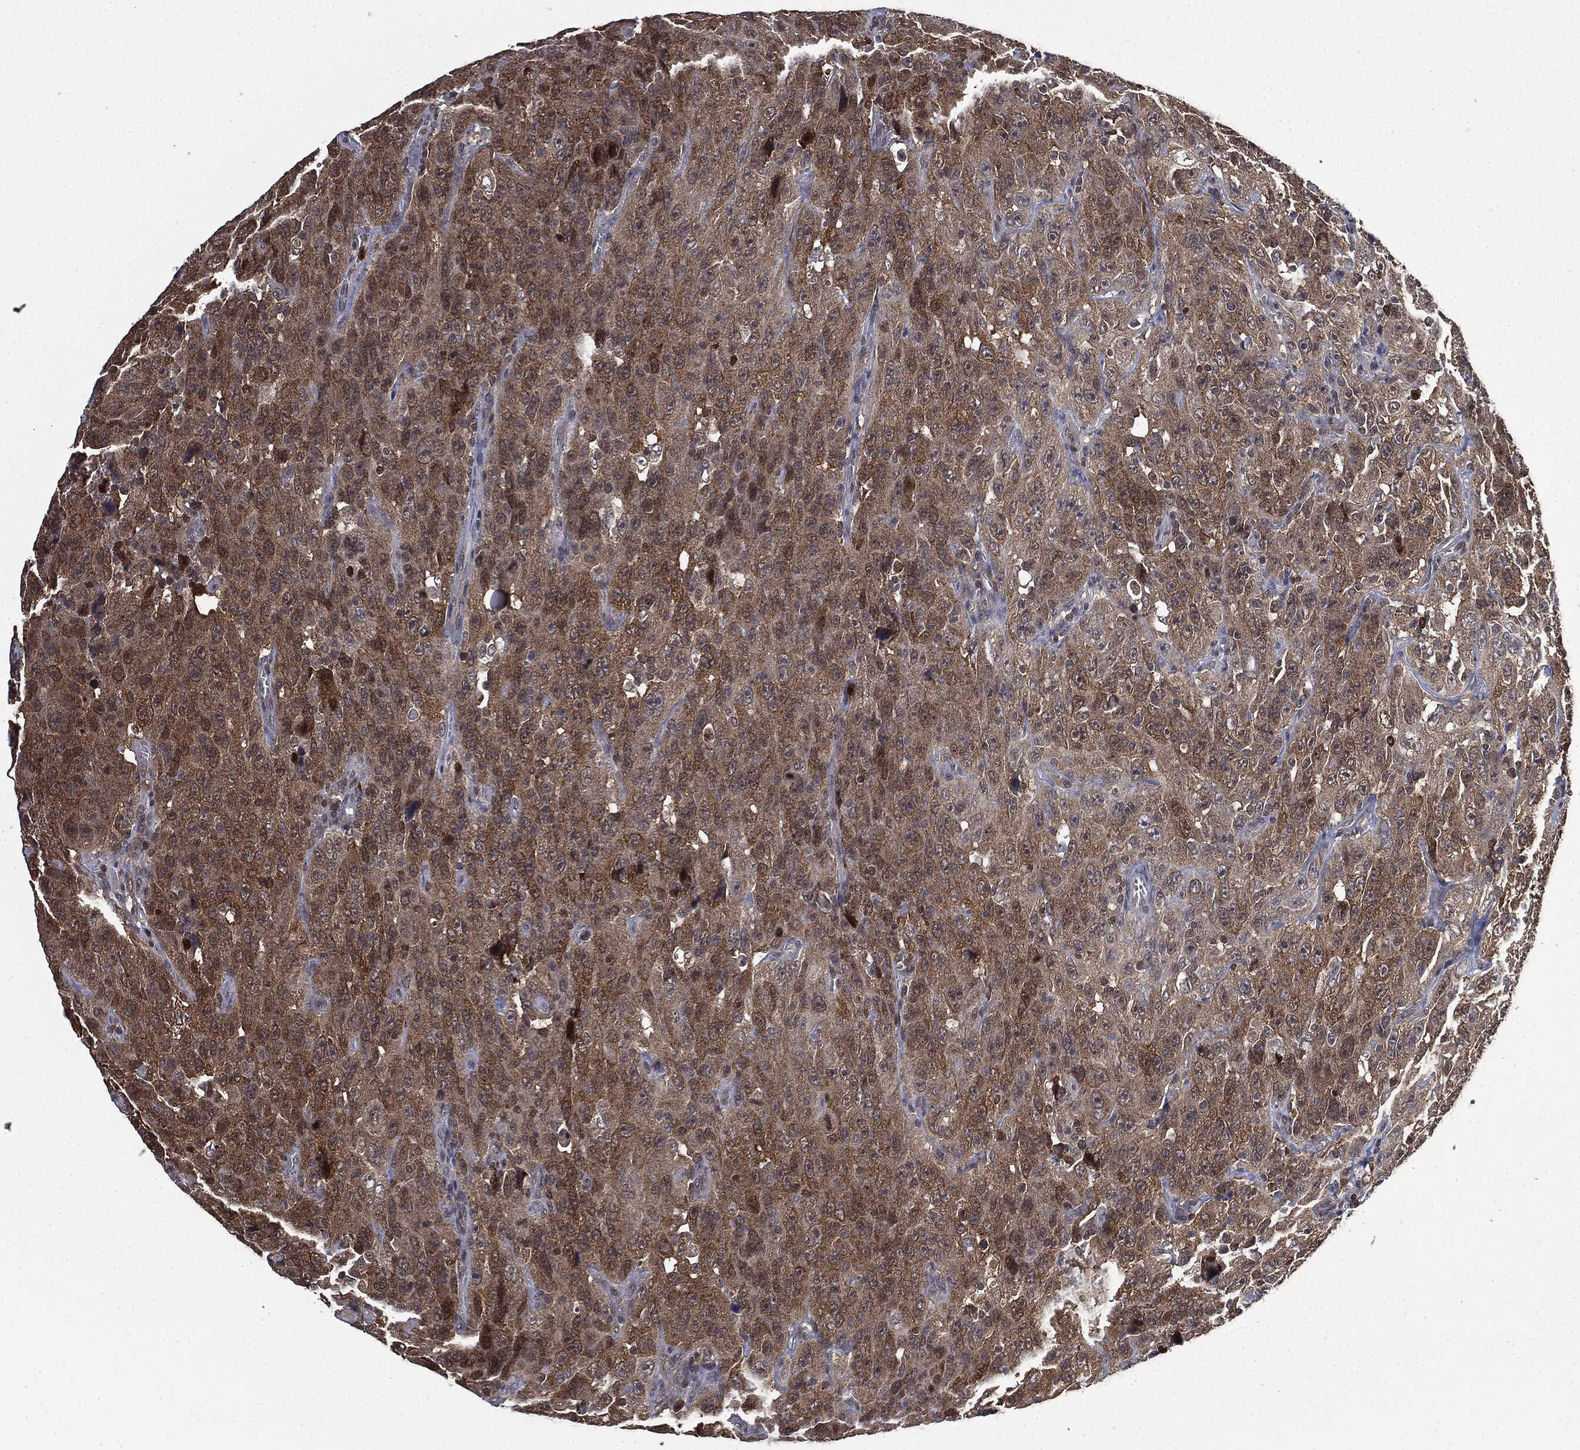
{"staining": {"intensity": "weak", "quantity": "25%-75%", "location": "cytoplasmic/membranous"}, "tissue": "urothelial cancer", "cell_type": "Tumor cells", "image_type": "cancer", "snomed": [{"axis": "morphology", "description": "Urothelial carcinoma, NOS"}, {"axis": "morphology", "description": "Urothelial carcinoma, High grade"}, {"axis": "topography", "description": "Urinary bladder"}], "caption": "This is a micrograph of immunohistochemistry (IHC) staining of urothelial cancer, which shows weak expression in the cytoplasmic/membranous of tumor cells.", "gene": "GPI", "patient": {"sex": "female", "age": 73}}